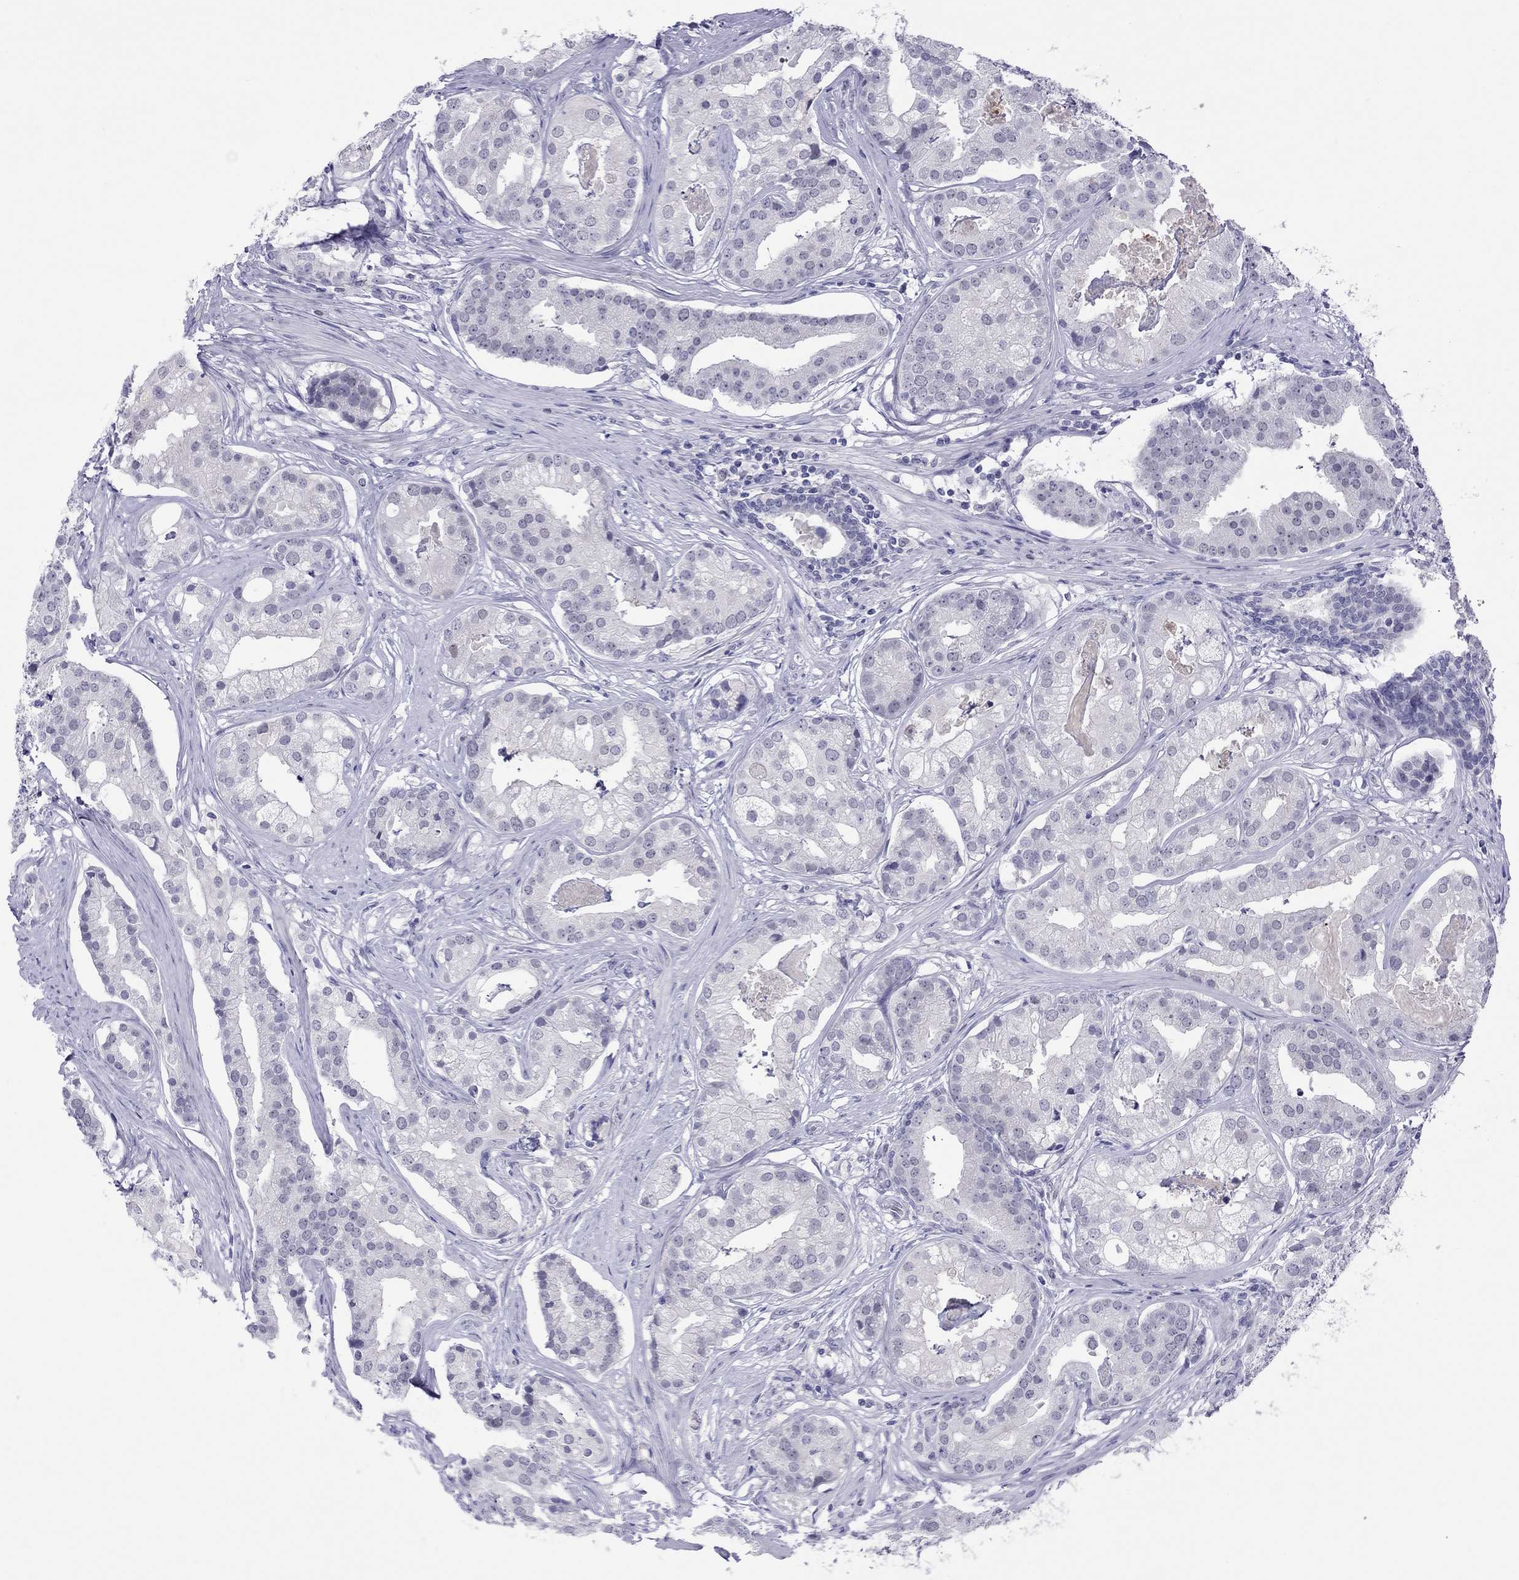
{"staining": {"intensity": "negative", "quantity": "none", "location": "none"}, "tissue": "prostate cancer", "cell_type": "Tumor cells", "image_type": "cancer", "snomed": [{"axis": "morphology", "description": "Adenocarcinoma, NOS"}, {"axis": "topography", "description": "Prostate and seminal vesicle, NOS"}, {"axis": "topography", "description": "Prostate"}], "caption": "High power microscopy image of an immunohistochemistry image of prostate cancer (adenocarcinoma), revealing no significant positivity in tumor cells.", "gene": "CHRNB3", "patient": {"sex": "male", "age": 44}}